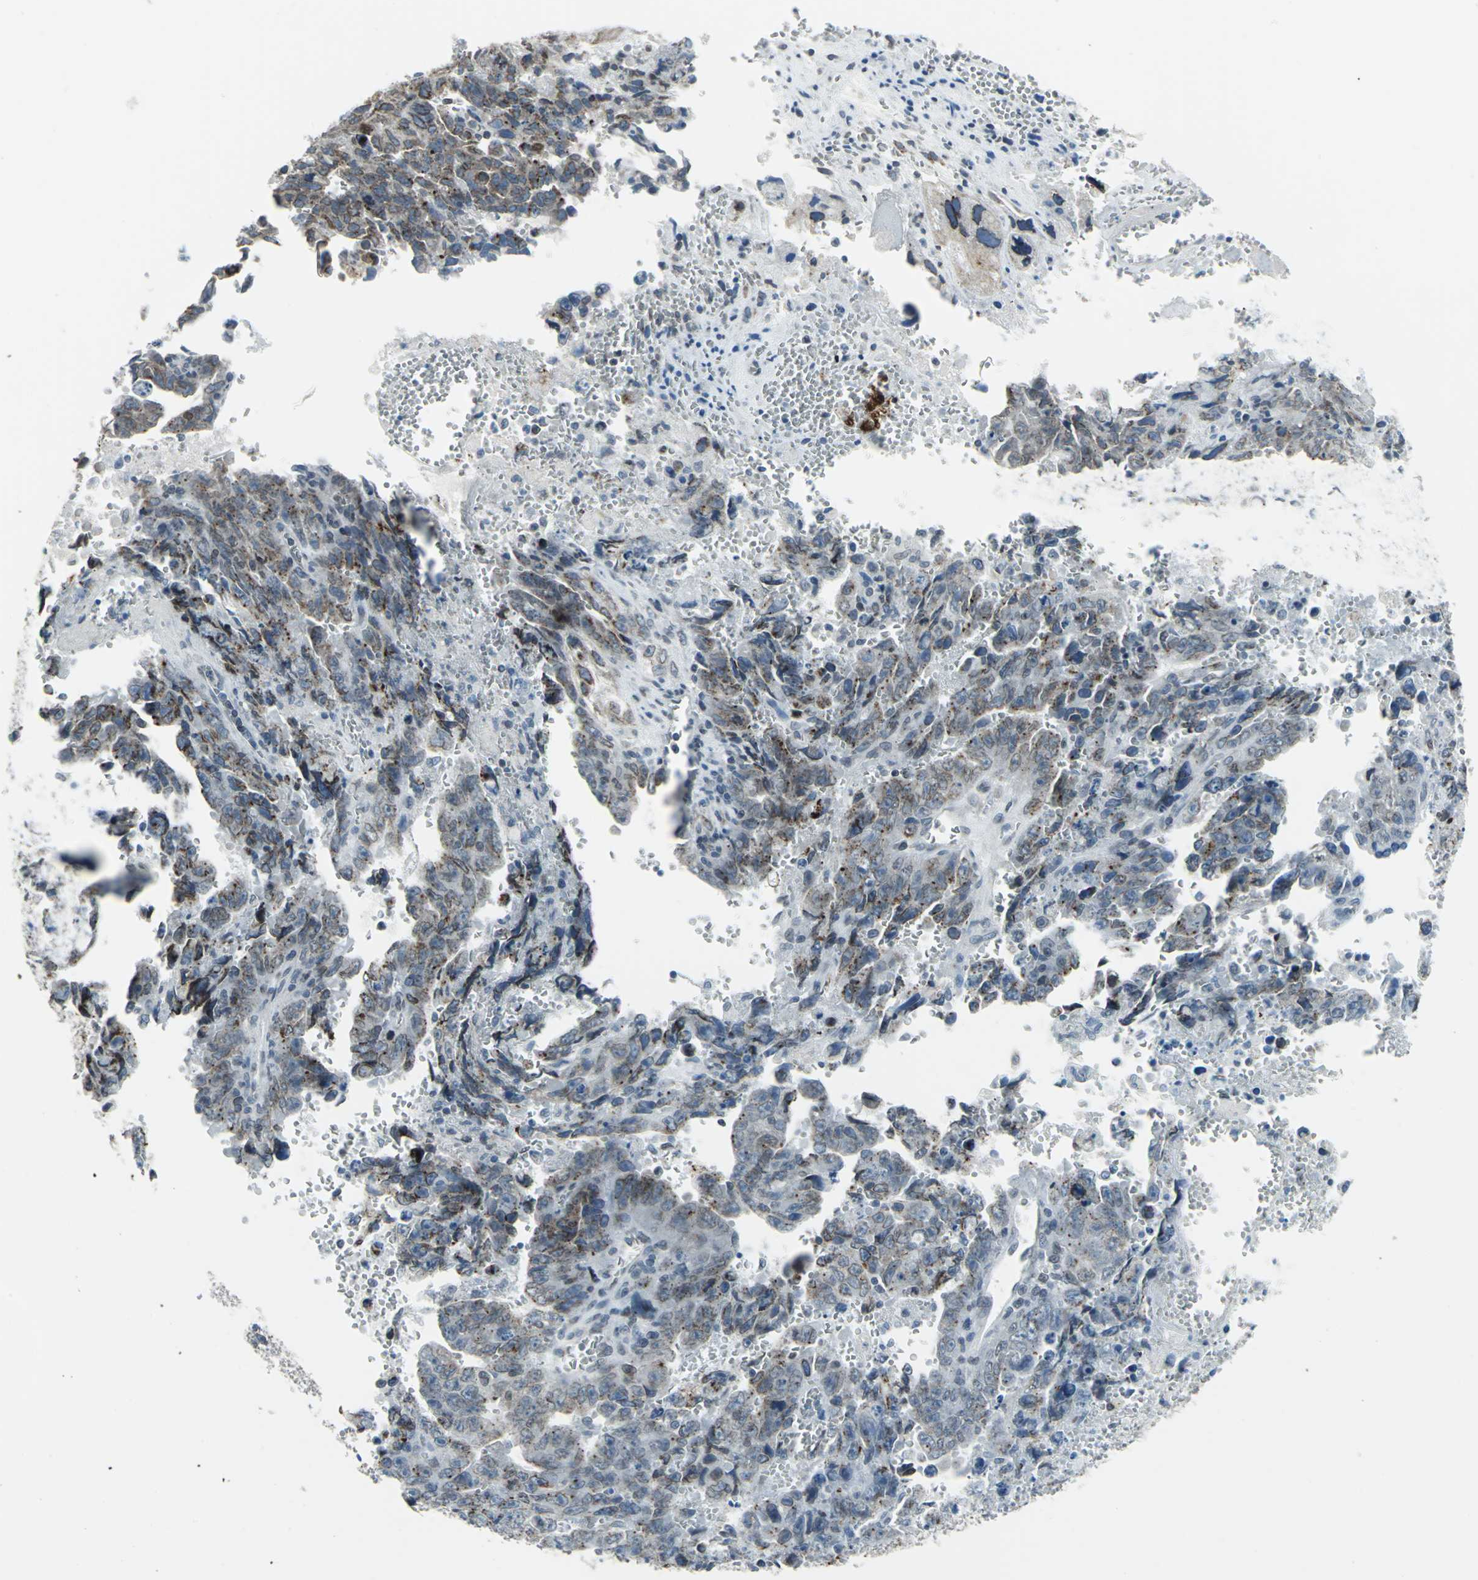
{"staining": {"intensity": "moderate", "quantity": ">75%", "location": "cytoplasmic/membranous,nuclear"}, "tissue": "testis cancer", "cell_type": "Tumor cells", "image_type": "cancer", "snomed": [{"axis": "morphology", "description": "Carcinoma, Embryonal, NOS"}, {"axis": "topography", "description": "Testis"}], "caption": "DAB immunohistochemical staining of human embryonal carcinoma (testis) displays moderate cytoplasmic/membranous and nuclear protein positivity in approximately >75% of tumor cells.", "gene": "SNUPN", "patient": {"sex": "male", "age": 28}}